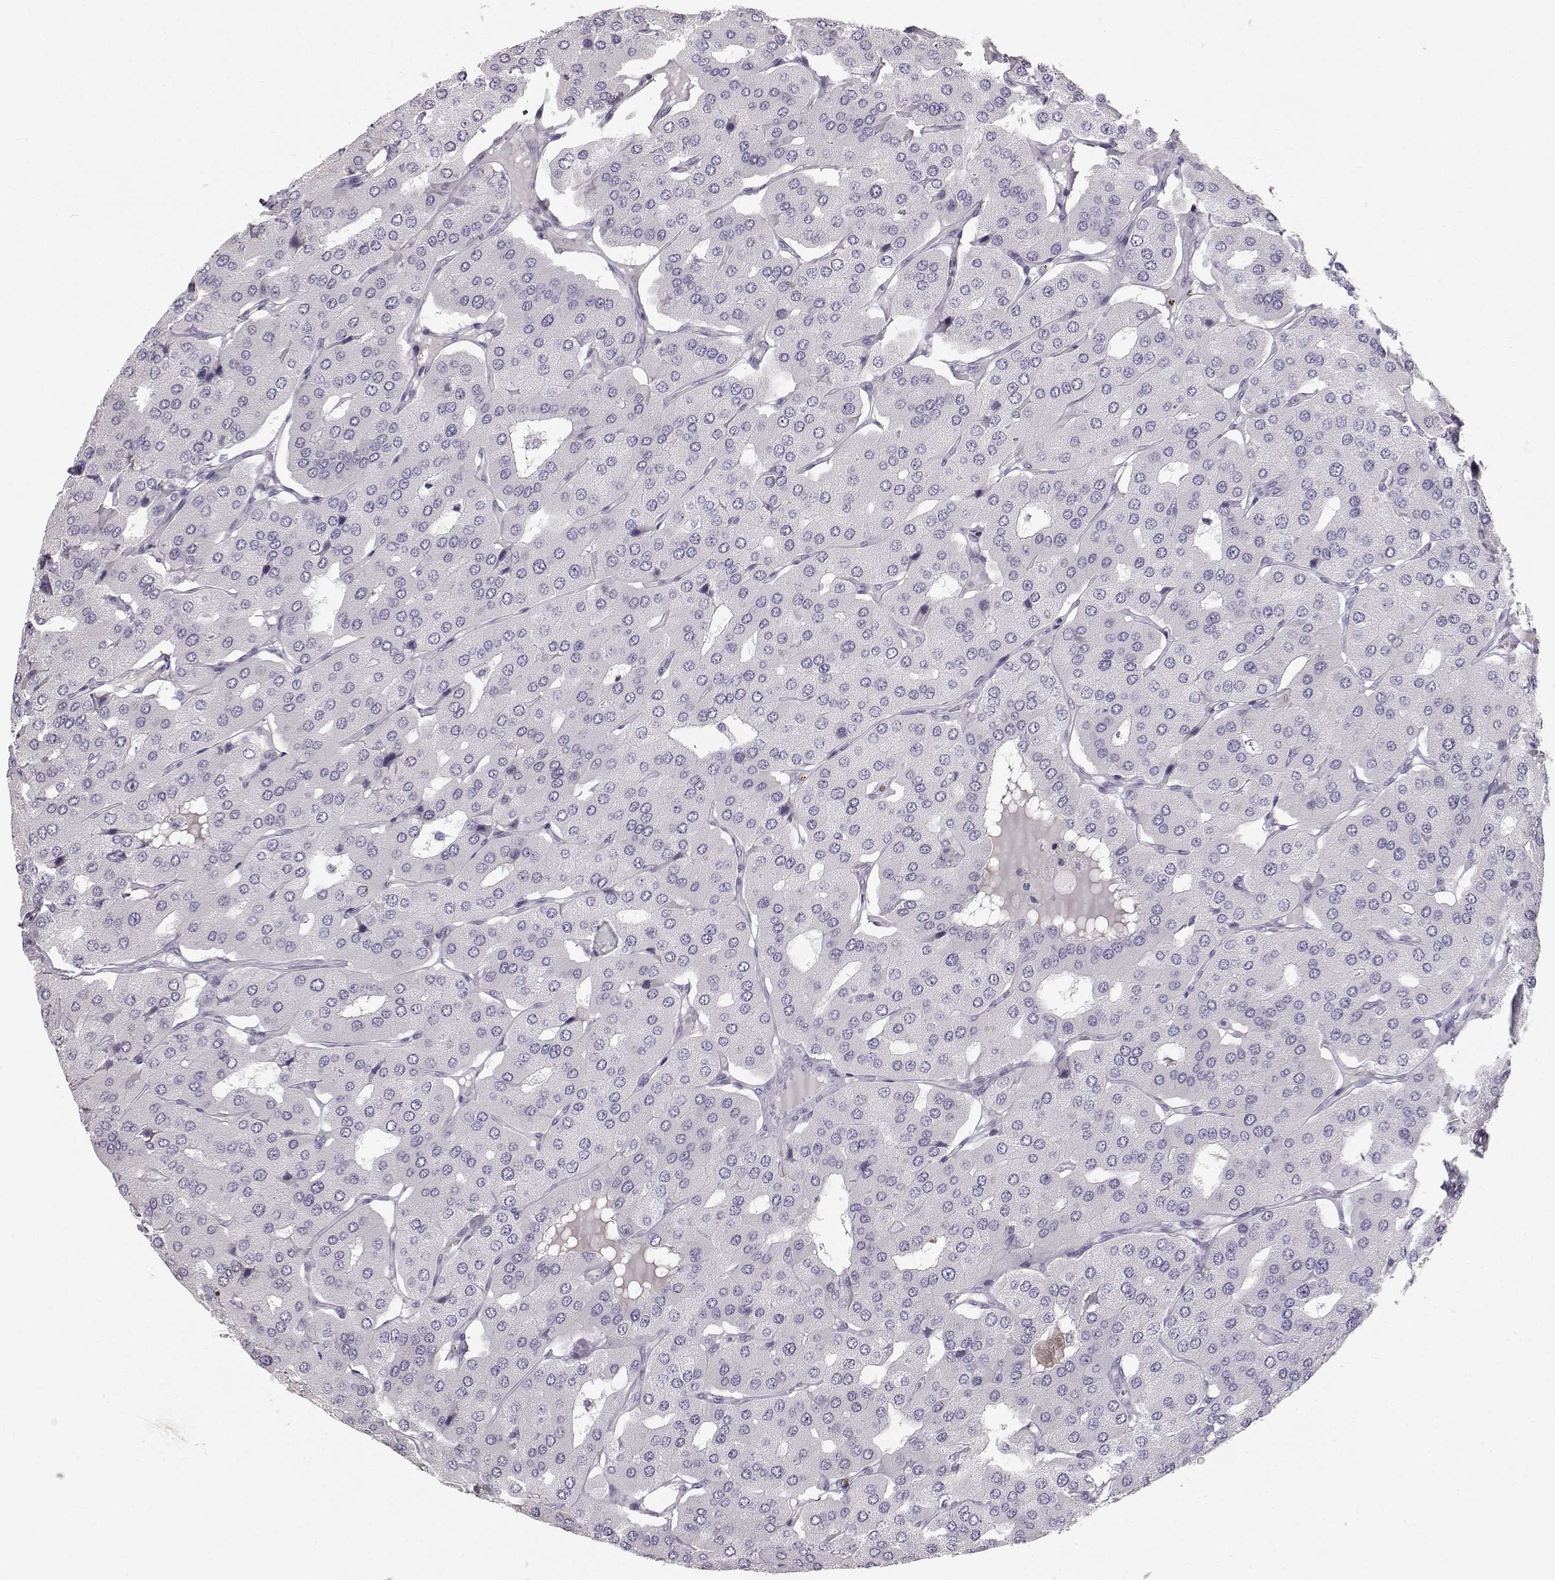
{"staining": {"intensity": "negative", "quantity": "none", "location": "none"}, "tissue": "parathyroid gland", "cell_type": "Glandular cells", "image_type": "normal", "snomed": [{"axis": "morphology", "description": "Normal tissue, NOS"}, {"axis": "morphology", "description": "Adenoma, NOS"}, {"axis": "topography", "description": "Parathyroid gland"}], "caption": "Immunohistochemistry histopathology image of benign parathyroid gland: parathyroid gland stained with DAB exhibits no significant protein staining in glandular cells.", "gene": "KRTAP16", "patient": {"sex": "female", "age": 86}}